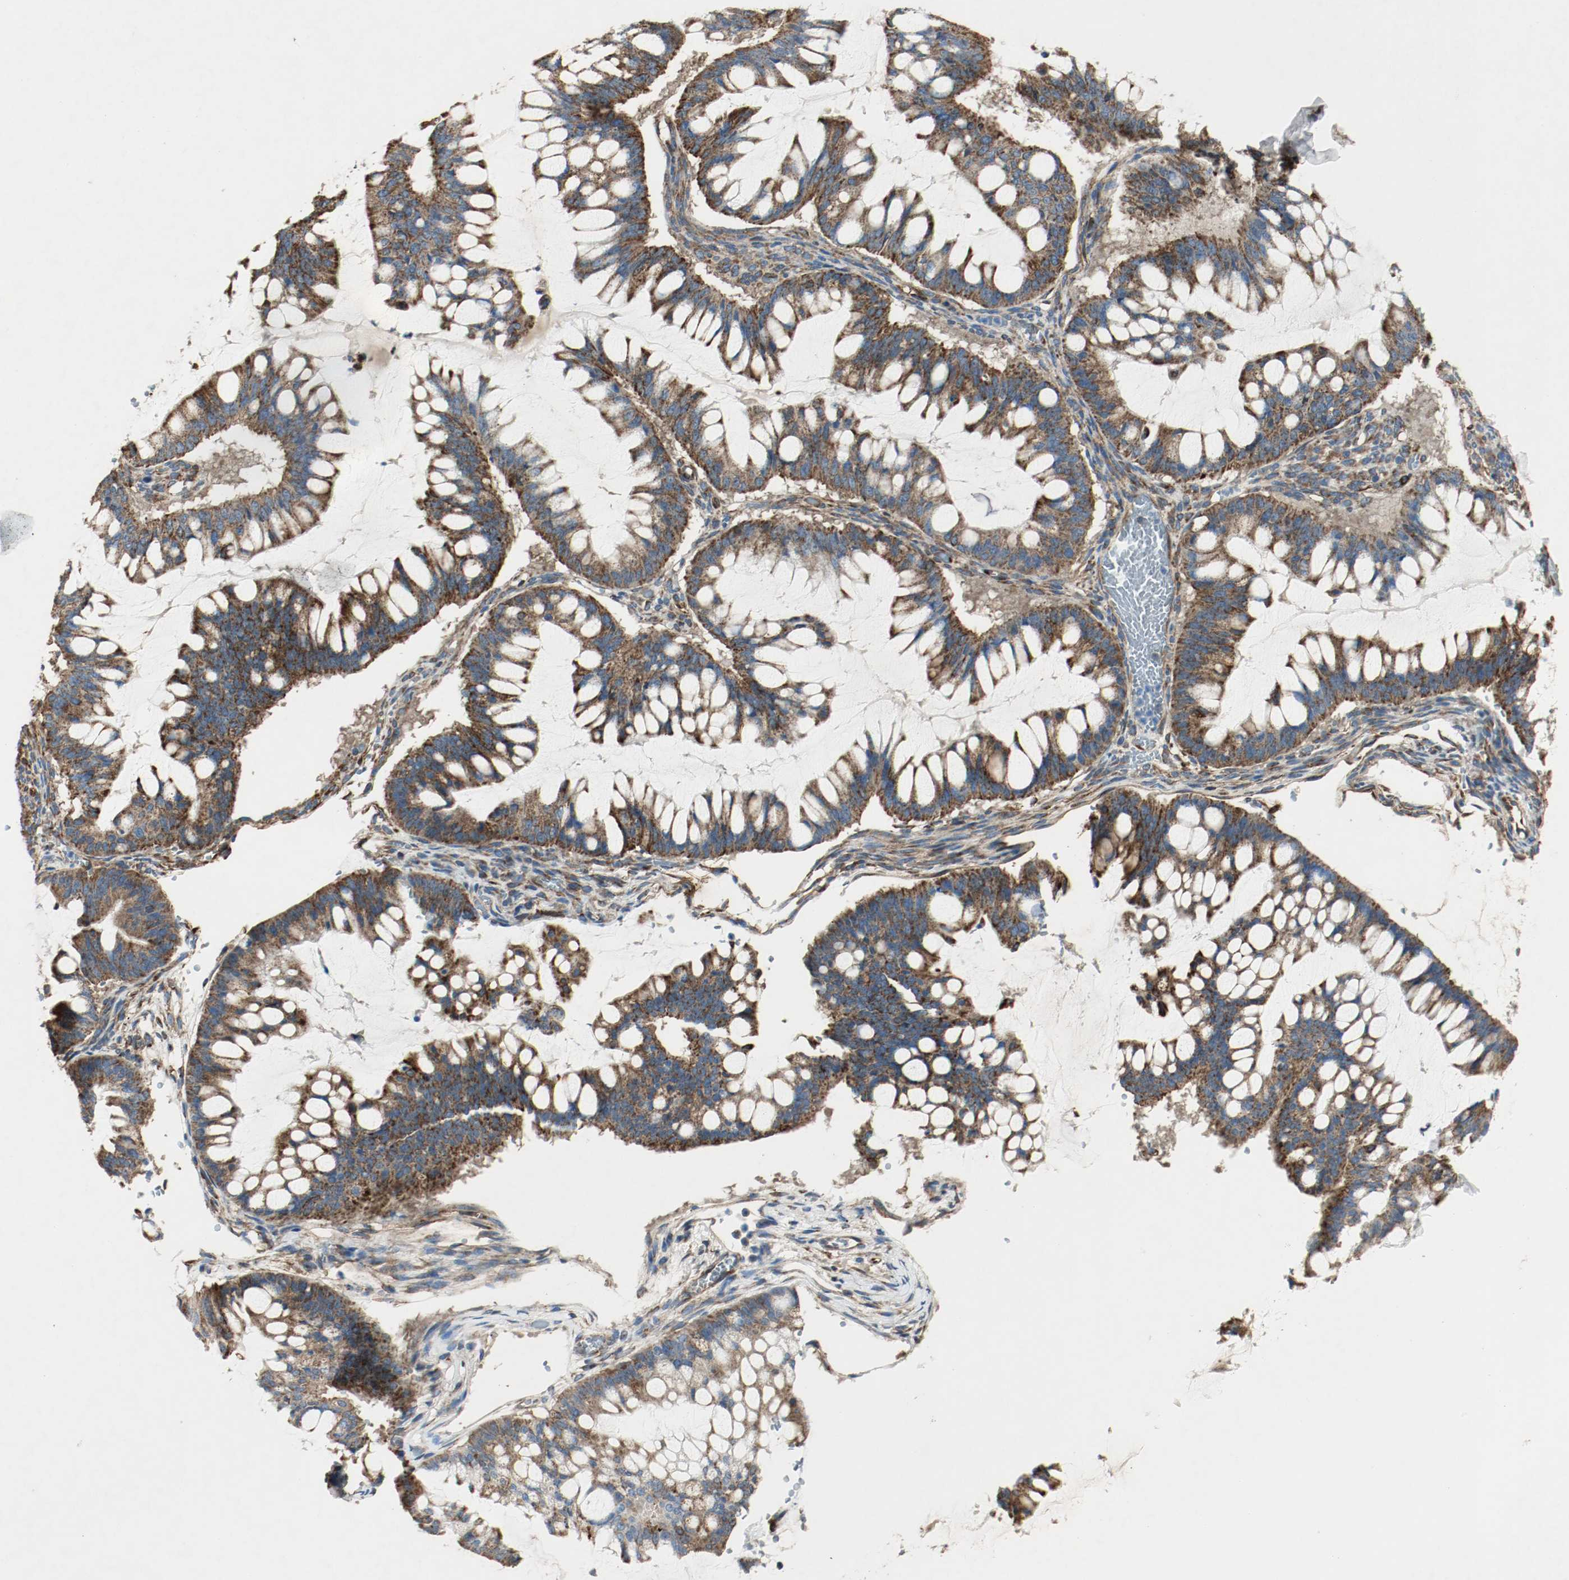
{"staining": {"intensity": "strong", "quantity": ">75%", "location": "cytoplasmic/membranous"}, "tissue": "ovarian cancer", "cell_type": "Tumor cells", "image_type": "cancer", "snomed": [{"axis": "morphology", "description": "Cystadenocarcinoma, mucinous, NOS"}, {"axis": "topography", "description": "Ovary"}], "caption": "Tumor cells show strong cytoplasmic/membranous positivity in approximately >75% of cells in mucinous cystadenocarcinoma (ovarian).", "gene": "PLCG1", "patient": {"sex": "female", "age": 73}}